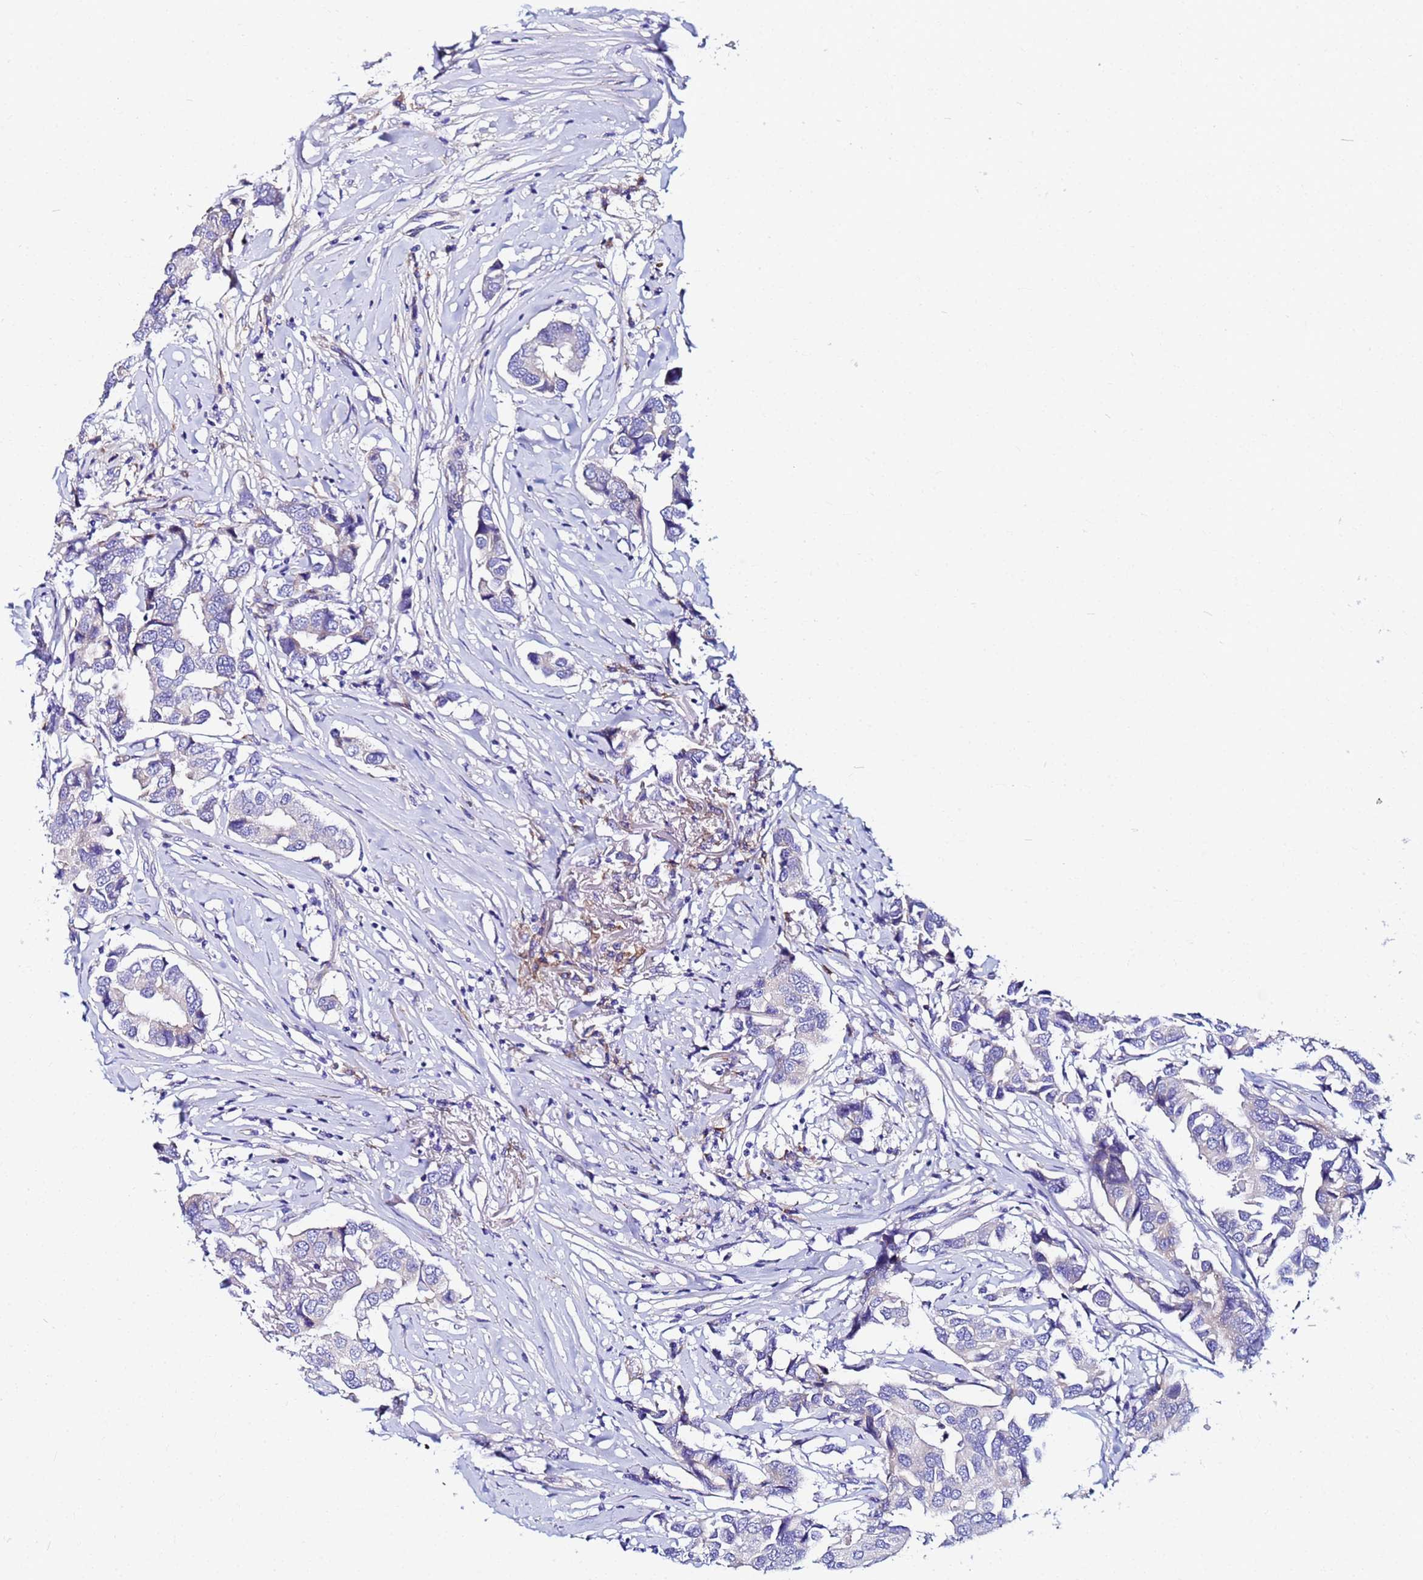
{"staining": {"intensity": "negative", "quantity": "none", "location": "none"}, "tissue": "breast cancer", "cell_type": "Tumor cells", "image_type": "cancer", "snomed": [{"axis": "morphology", "description": "Duct carcinoma"}, {"axis": "topography", "description": "Breast"}], "caption": "Micrograph shows no protein staining in tumor cells of breast cancer tissue. (DAB IHC, high magnification).", "gene": "JRKL", "patient": {"sex": "female", "age": 80}}